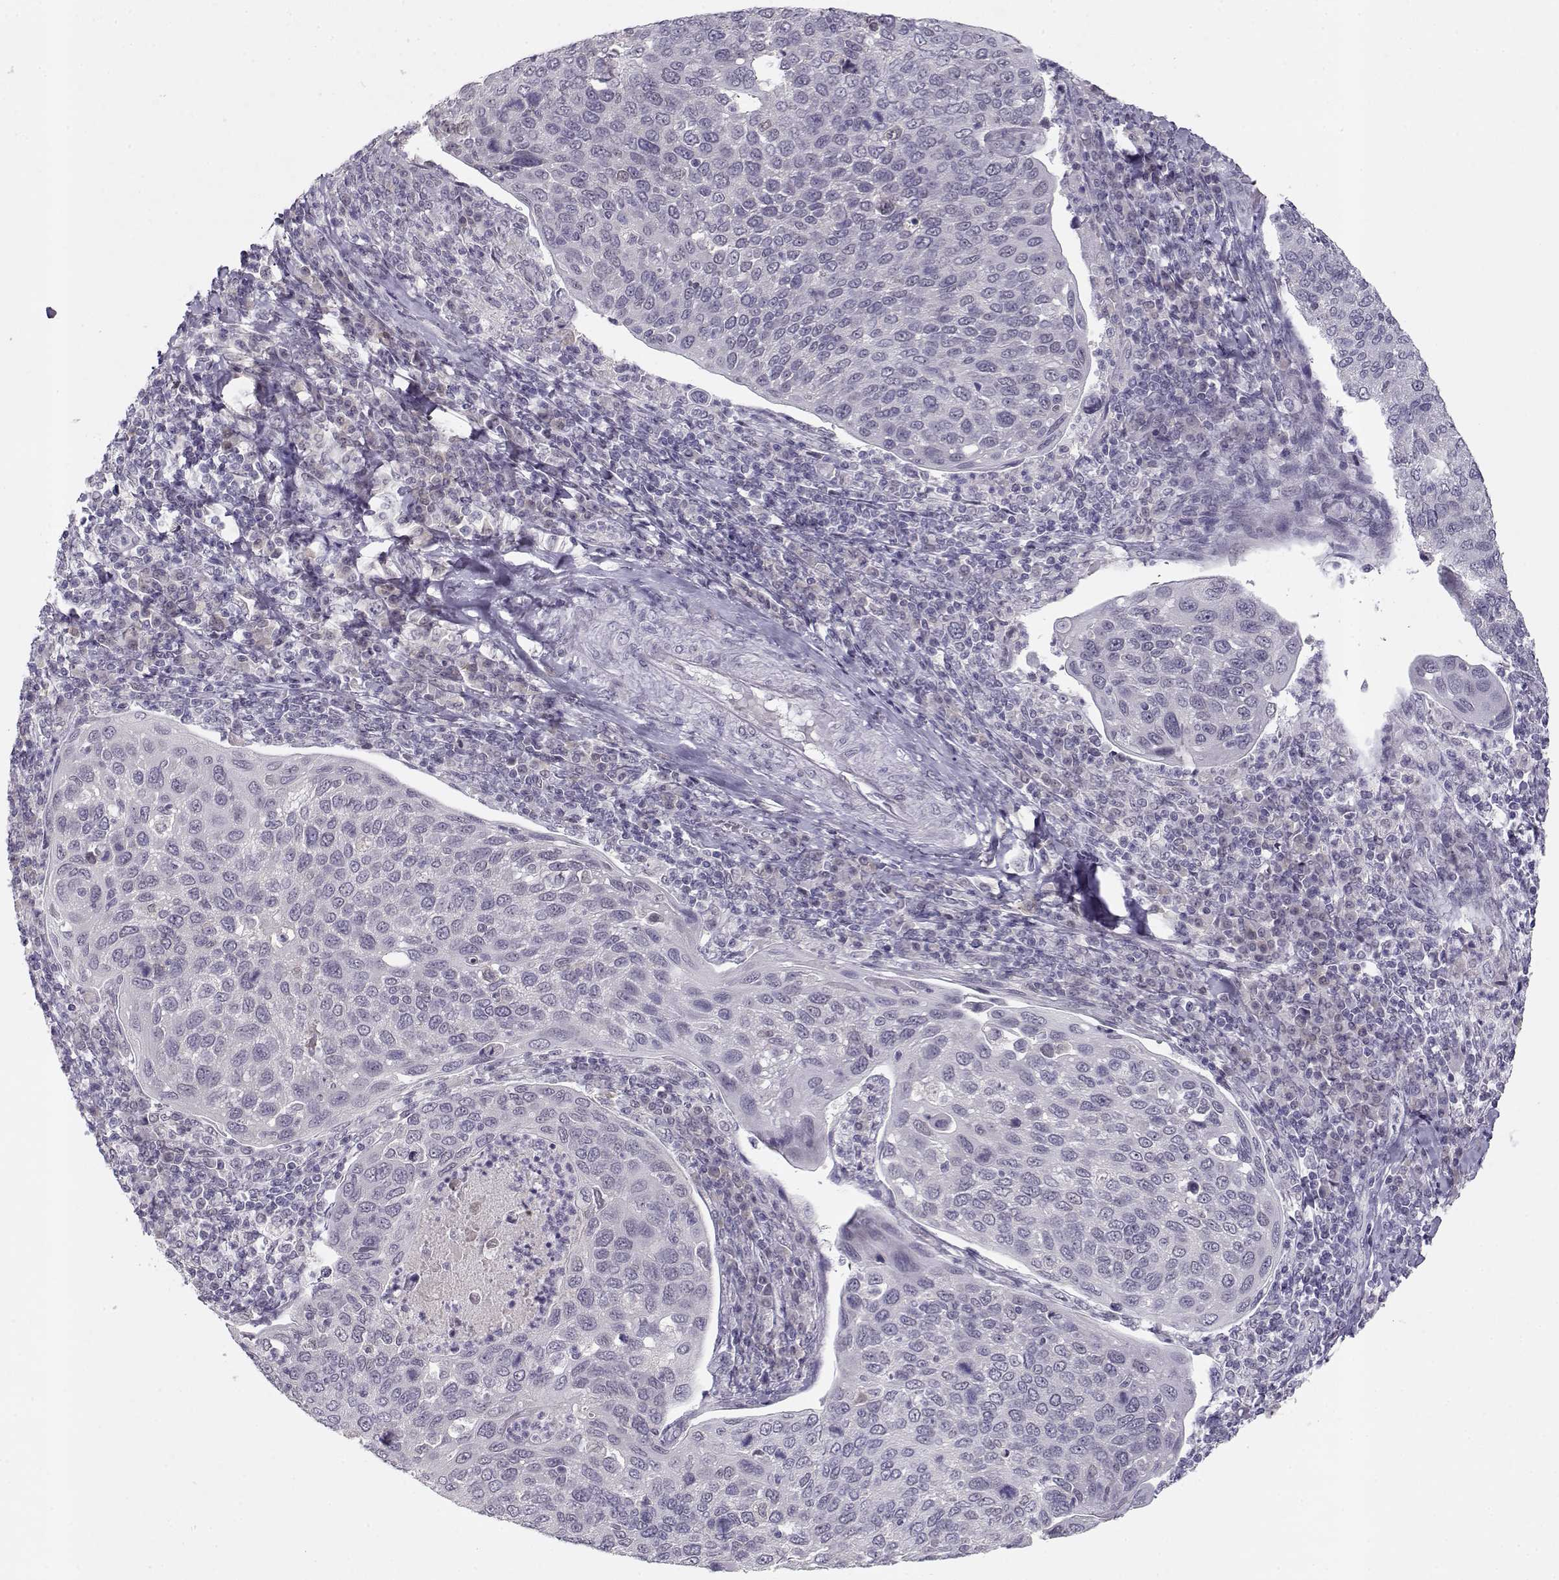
{"staining": {"intensity": "negative", "quantity": "none", "location": "none"}, "tissue": "cervical cancer", "cell_type": "Tumor cells", "image_type": "cancer", "snomed": [{"axis": "morphology", "description": "Squamous cell carcinoma, NOS"}, {"axis": "topography", "description": "Cervix"}], "caption": "Tumor cells show no significant protein positivity in cervical cancer.", "gene": "C16orf86", "patient": {"sex": "female", "age": 54}}